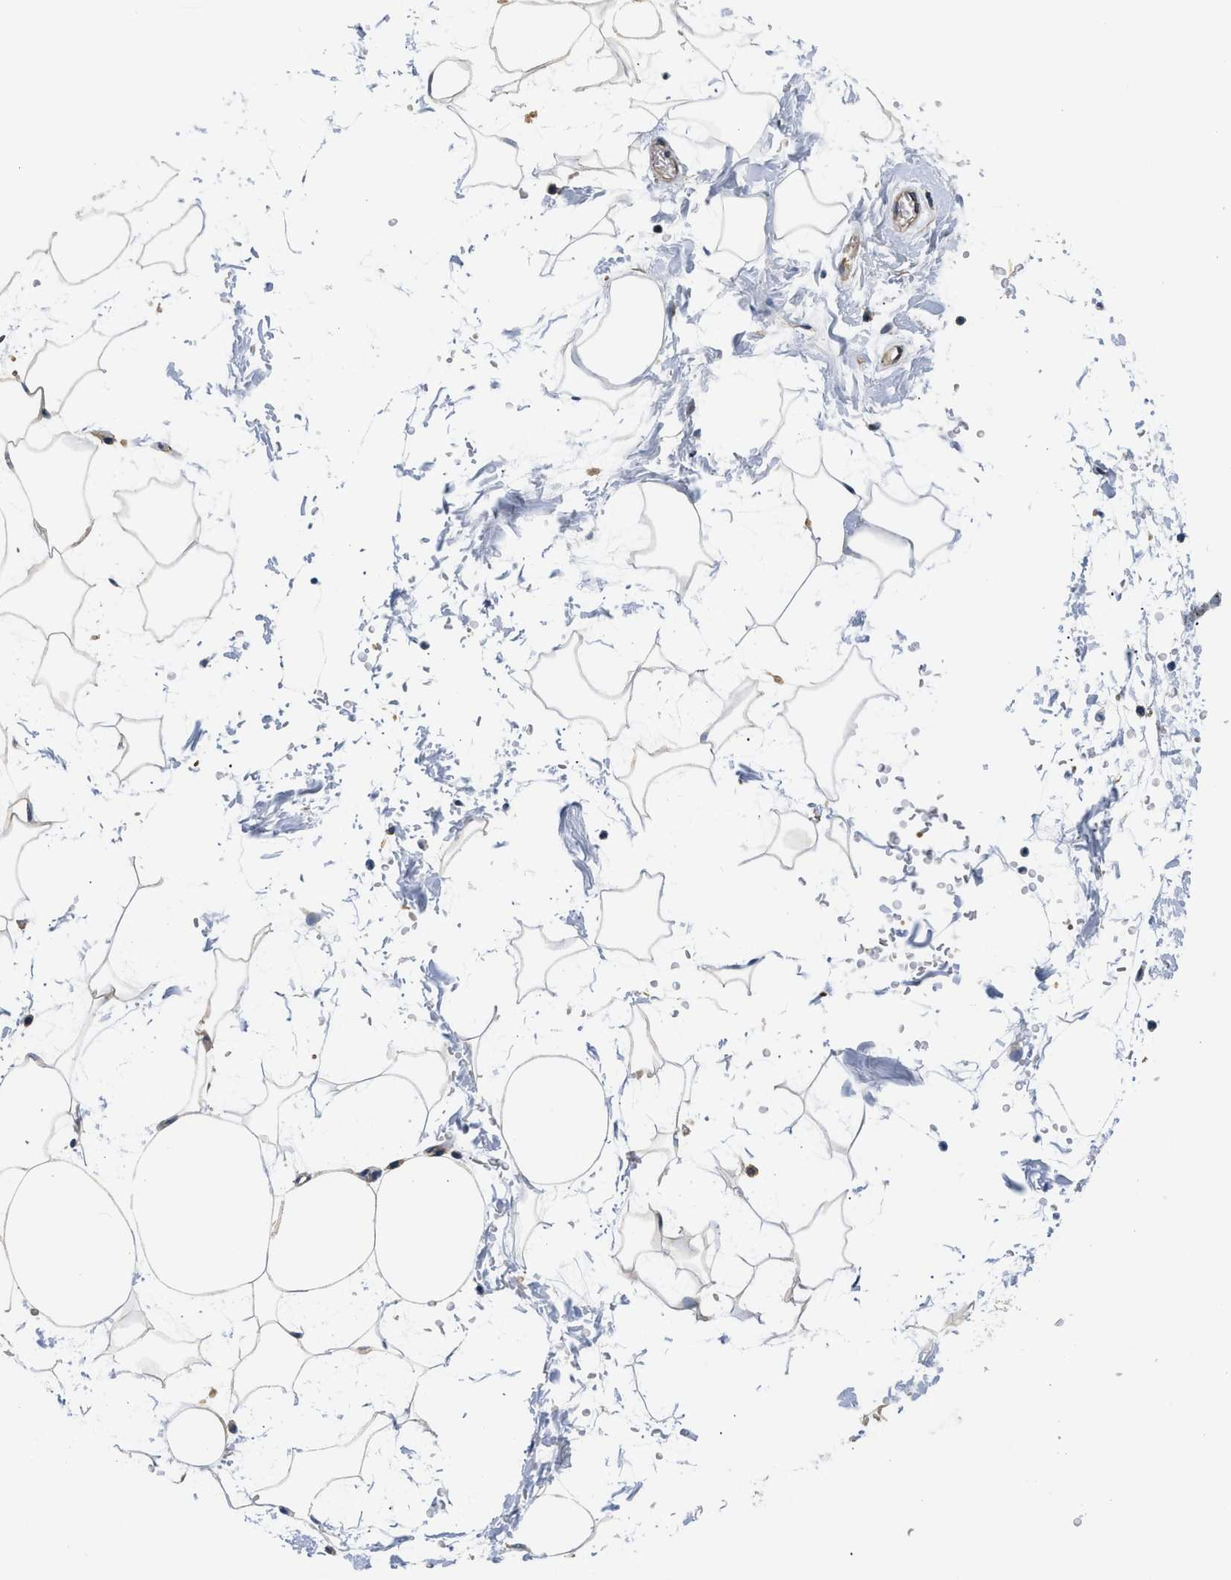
{"staining": {"intensity": "weak", "quantity": ">75%", "location": "cytoplasmic/membranous"}, "tissue": "adipose tissue", "cell_type": "Adipocytes", "image_type": "normal", "snomed": [{"axis": "morphology", "description": "Normal tissue, NOS"}, {"axis": "topography", "description": "Soft tissue"}], "caption": "Protein expression analysis of normal human adipose tissue reveals weak cytoplasmic/membranous expression in approximately >75% of adipocytes.", "gene": "CSDE1", "patient": {"sex": "male", "age": 72}}